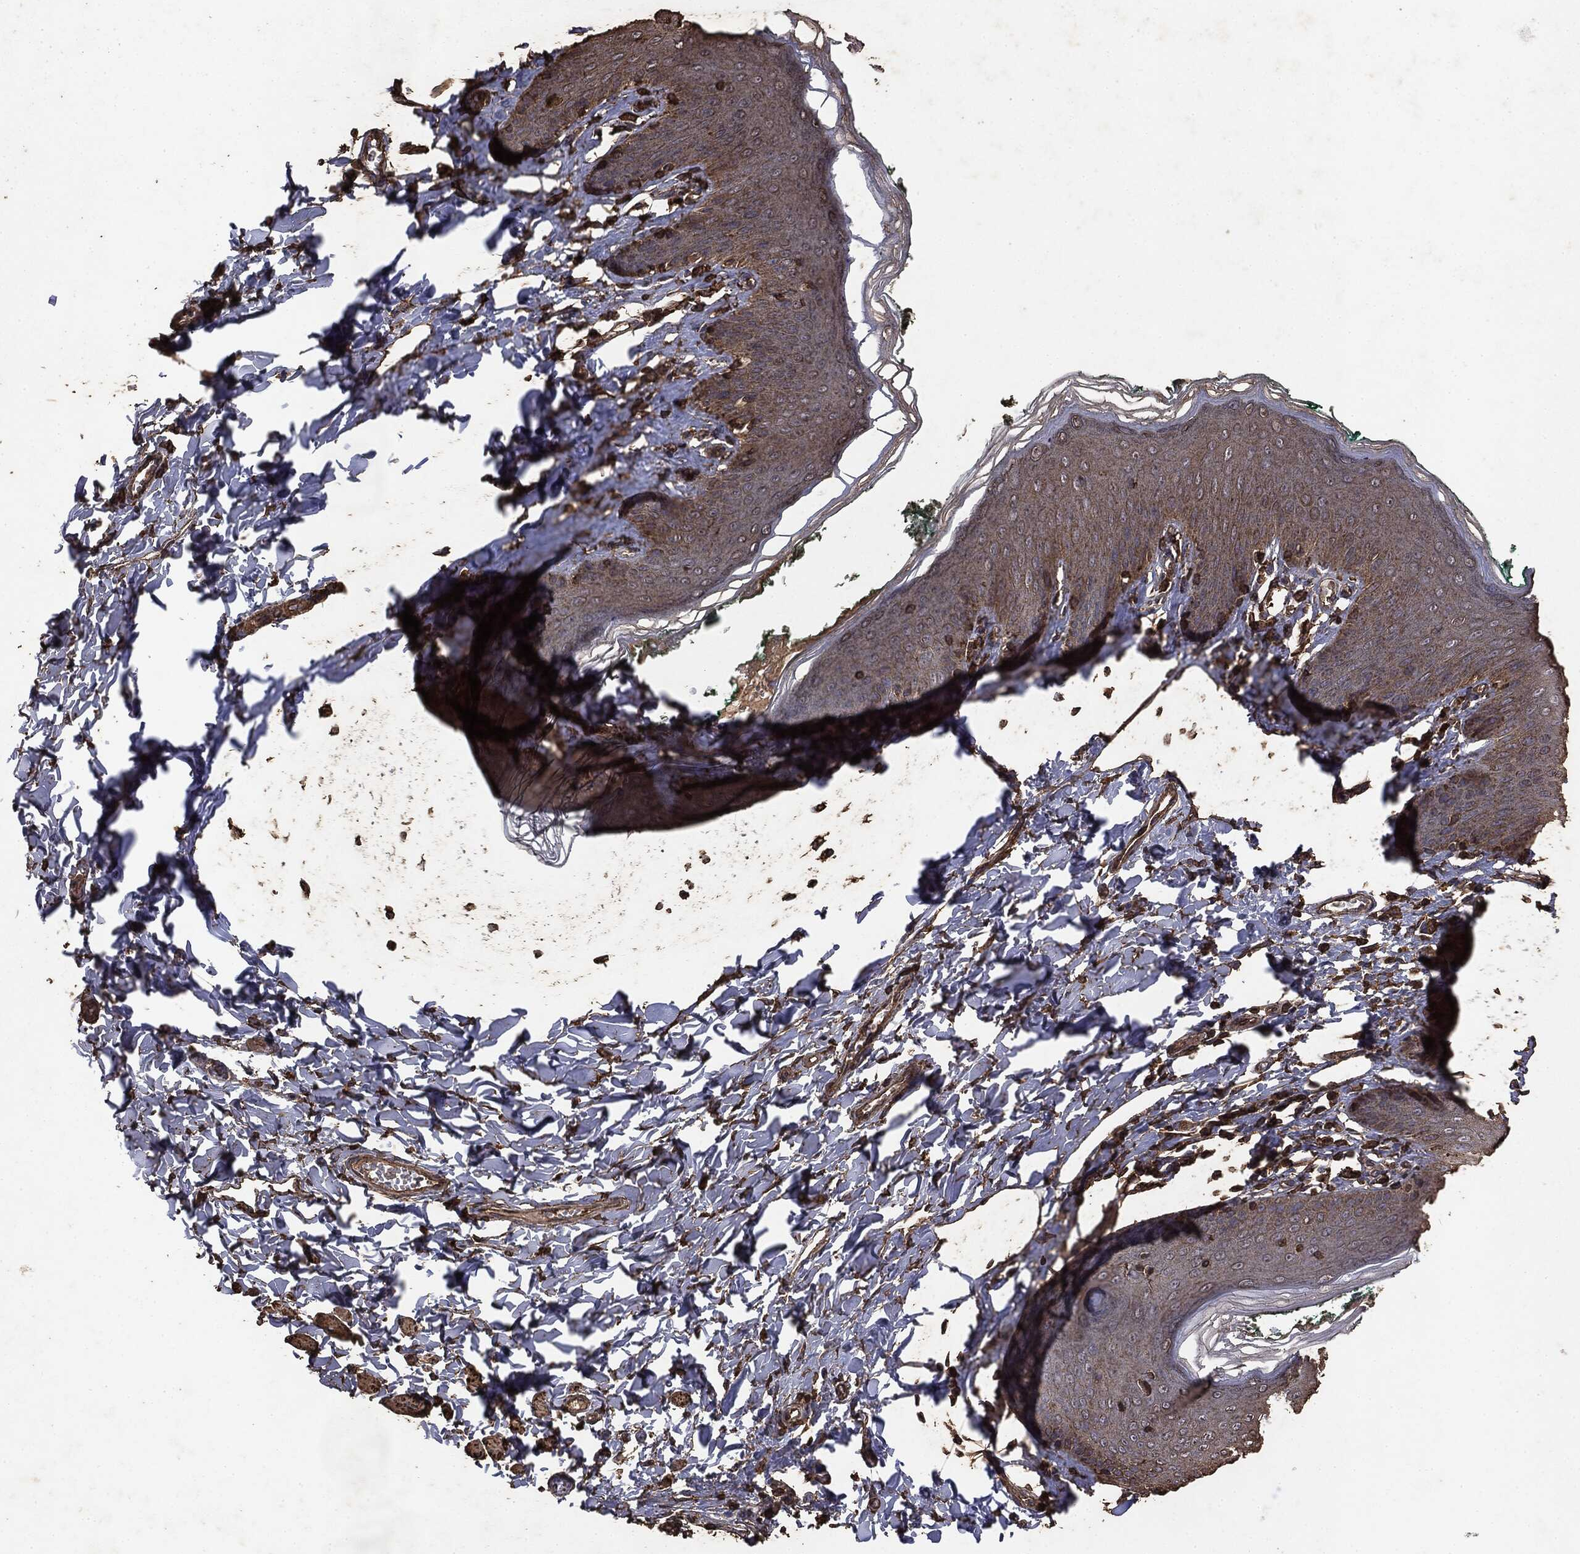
{"staining": {"intensity": "weak", "quantity": "<25%", "location": "cytoplasmic/membranous"}, "tissue": "skin", "cell_type": "Epidermal cells", "image_type": "normal", "snomed": [{"axis": "morphology", "description": "Normal tissue, NOS"}, {"axis": "topography", "description": "Vulva"}], "caption": "IHC of normal human skin demonstrates no positivity in epidermal cells. (Stains: DAB IHC with hematoxylin counter stain, Microscopy: brightfield microscopy at high magnification).", "gene": "MTOR", "patient": {"sex": "female", "age": 66}}